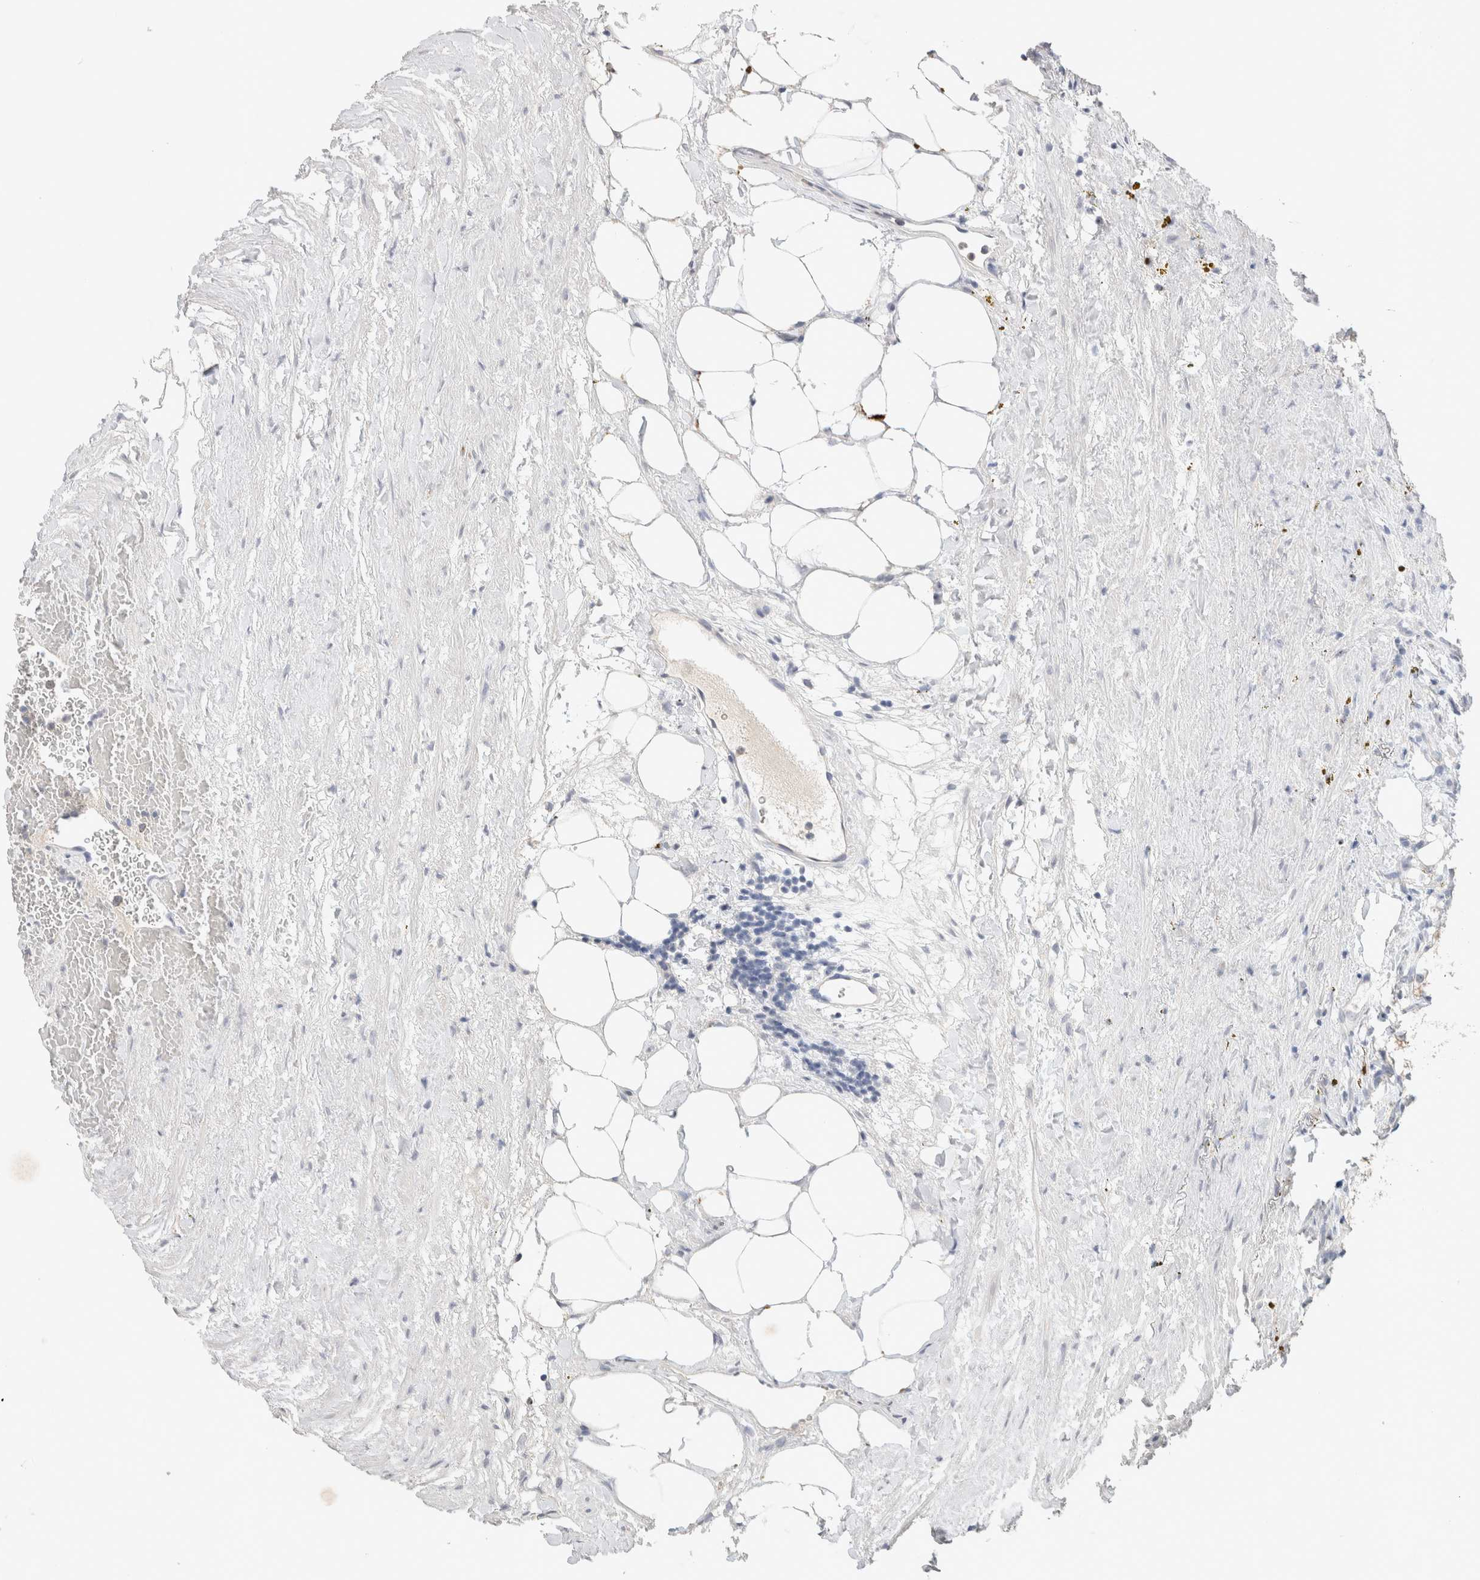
{"staining": {"intensity": "negative", "quantity": "none", "location": "none"}, "tissue": "renal cancer", "cell_type": "Tumor cells", "image_type": "cancer", "snomed": [{"axis": "morphology", "description": "Adenocarcinoma, NOS"}, {"axis": "topography", "description": "Kidney"}], "caption": "The immunohistochemistry image has no significant positivity in tumor cells of renal cancer tissue.", "gene": "MPP2", "patient": {"sex": "female", "age": 69}}